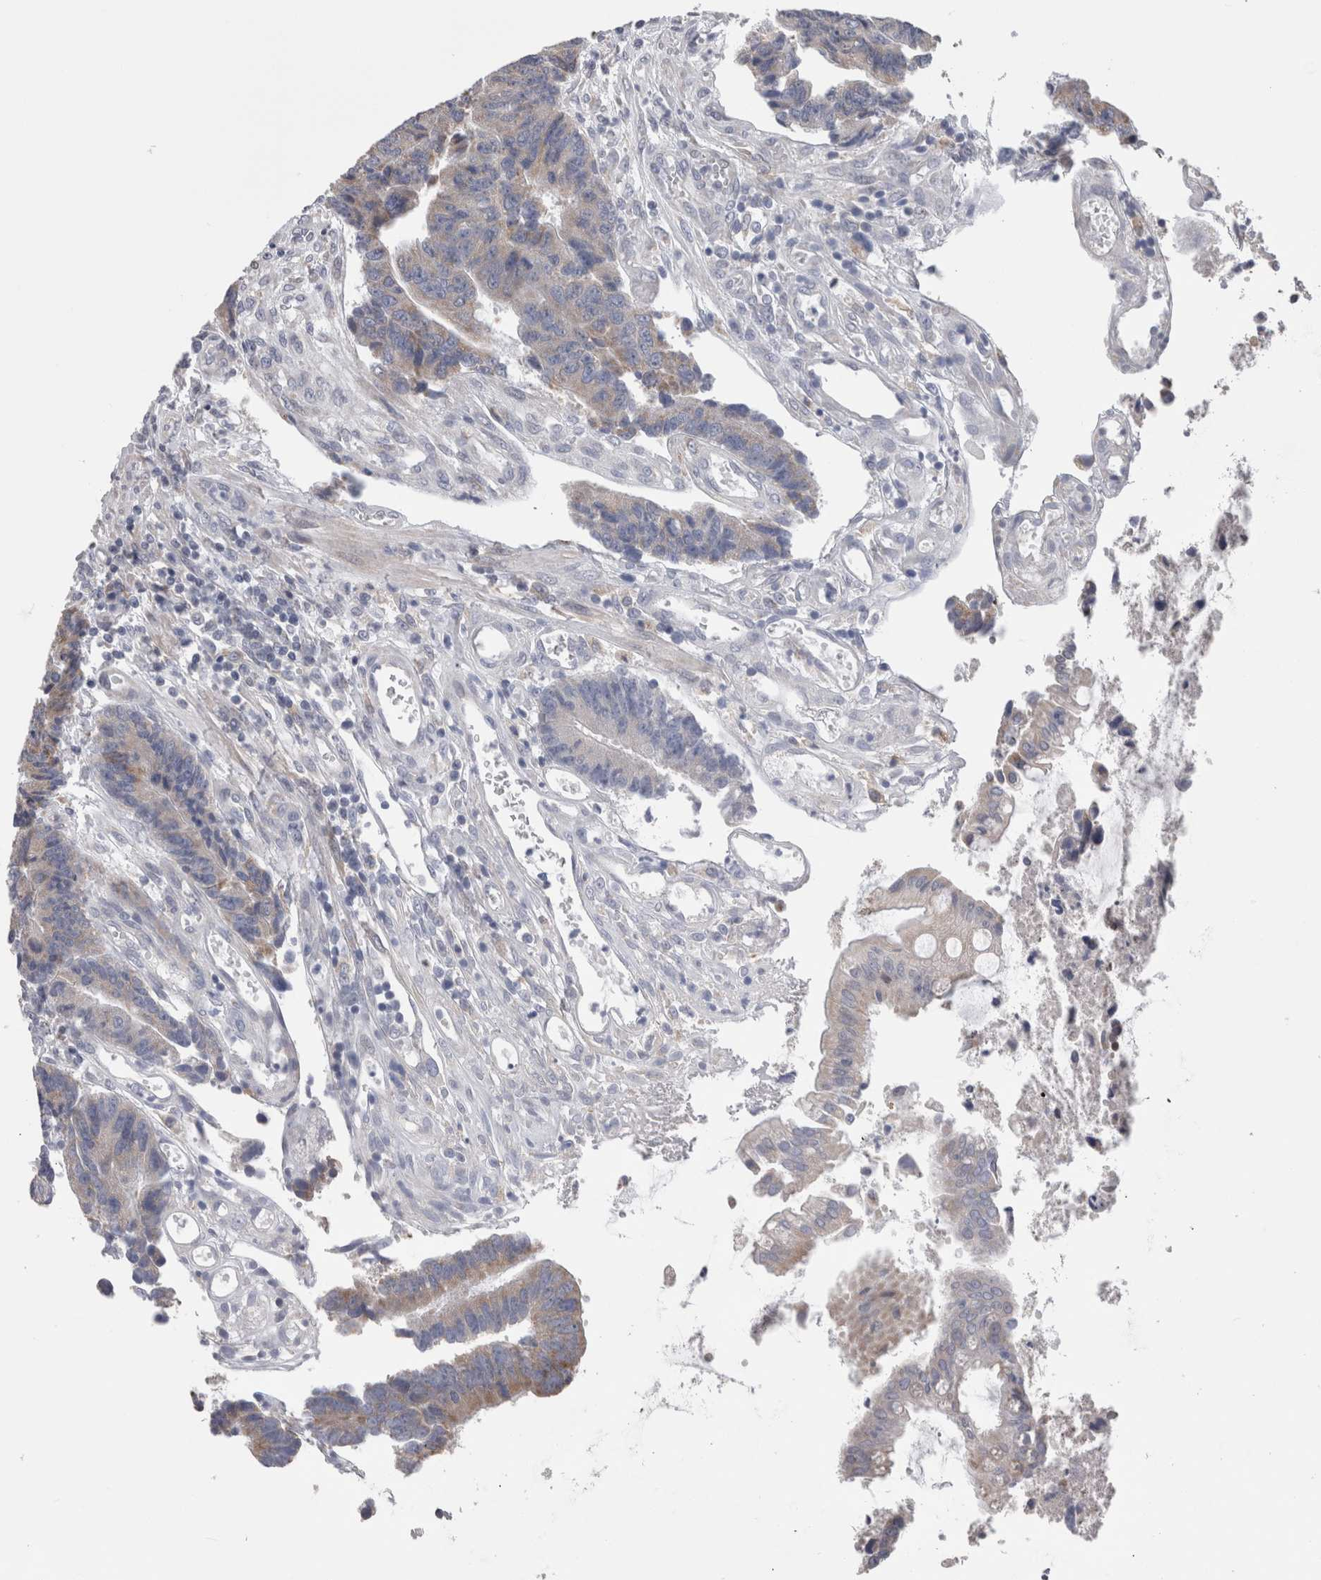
{"staining": {"intensity": "weak", "quantity": "<25%", "location": "cytoplasmic/membranous"}, "tissue": "colorectal cancer", "cell_type": "Tumor cells", "image_type": "cancer", "snomed": [{"axis": "morphology", "description": "Adenocarcinoma, NOS"}, {"axis": "topography", "description": "Rectum"}], "caption": "Tumor cells show no significant protein positivity in colorectal cancer.", "gene": "GDAP1", "patient": {"sex": "male", "age": 84}}